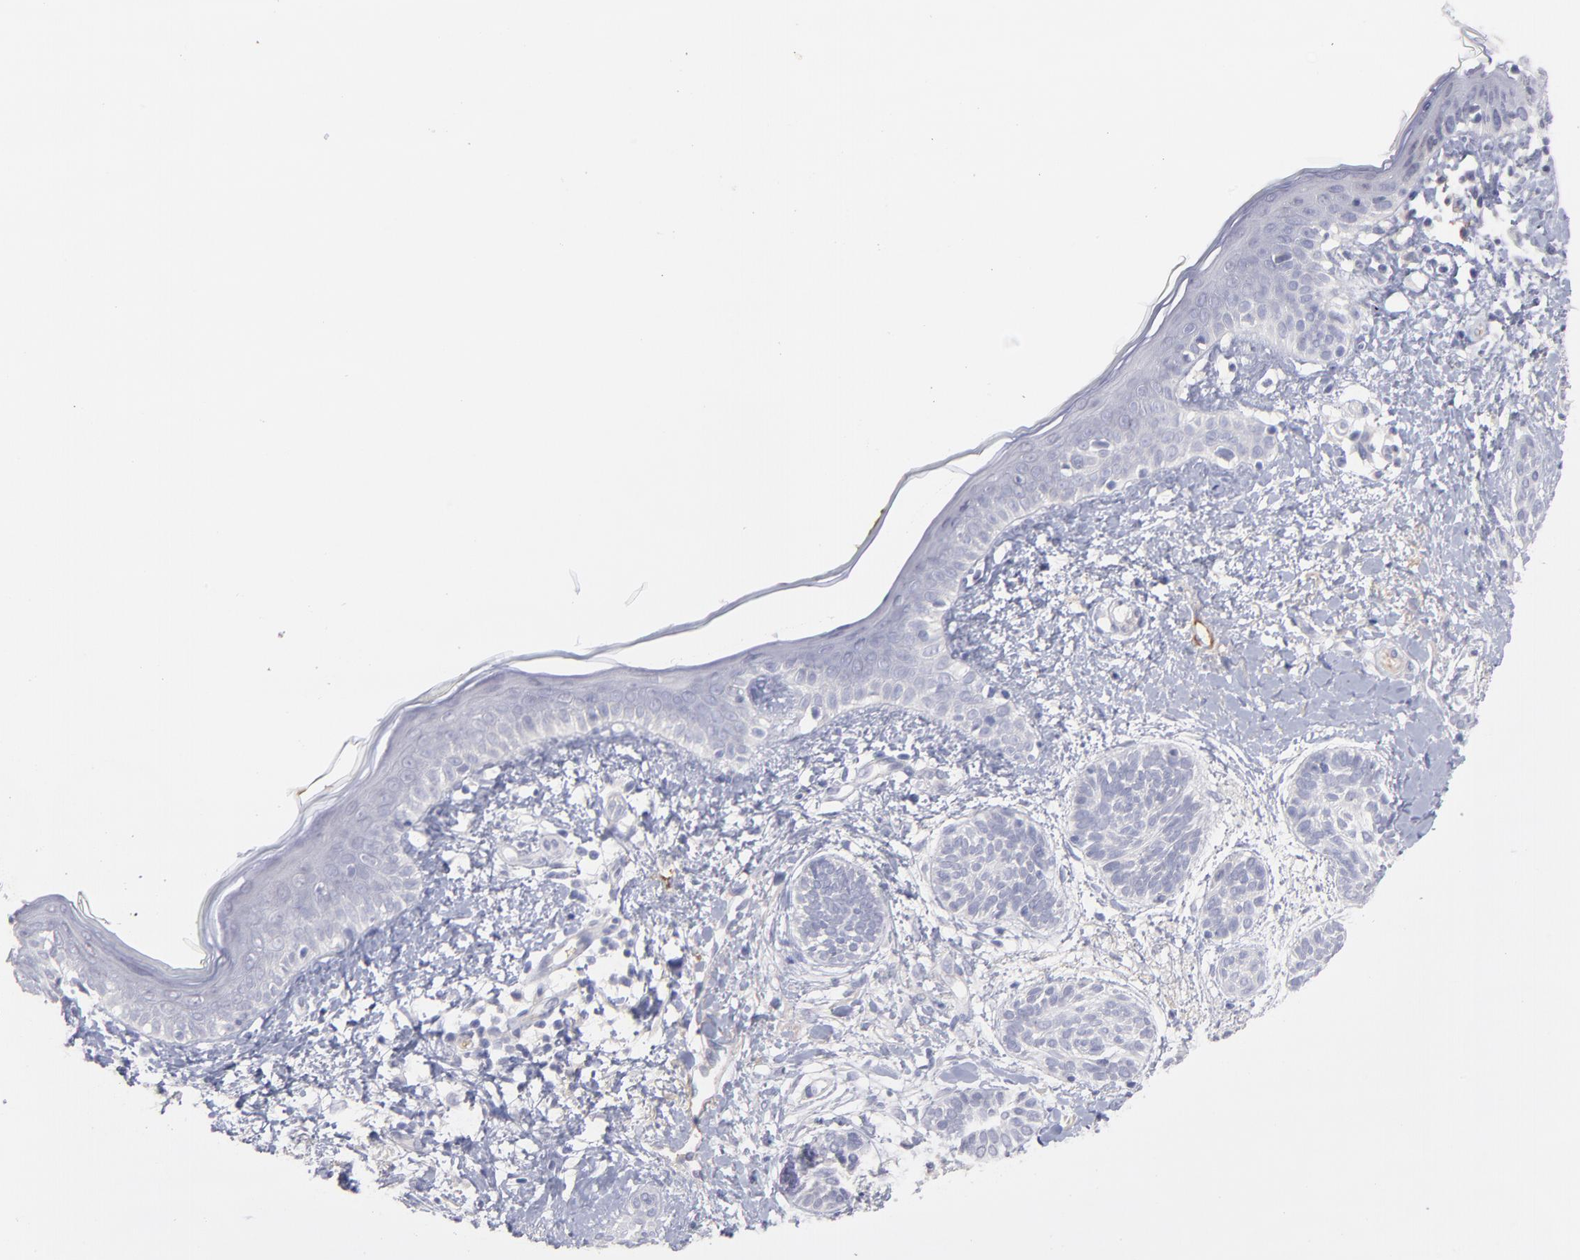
{"staining": {"intensity": "negative", "quantity": "none", "location": "none"}, "tissue": "skin cancer", "cell_type": "Tumor cells", "image_type": "cancer", "snomed": [{"axis": "morphology", "description": "Normal tissue, NOS"}, {"axis": "morphology", "description": "Basal cell carcinoma"}, {"axis": "topography", "description": "Skin"}], "caption": "Skin basal cell carcinoma was stained to show a protein in brown. There is no significant positivity in tumor cells.", "gene": "F13B", "patient": {"sex": "male", "age": 63}}